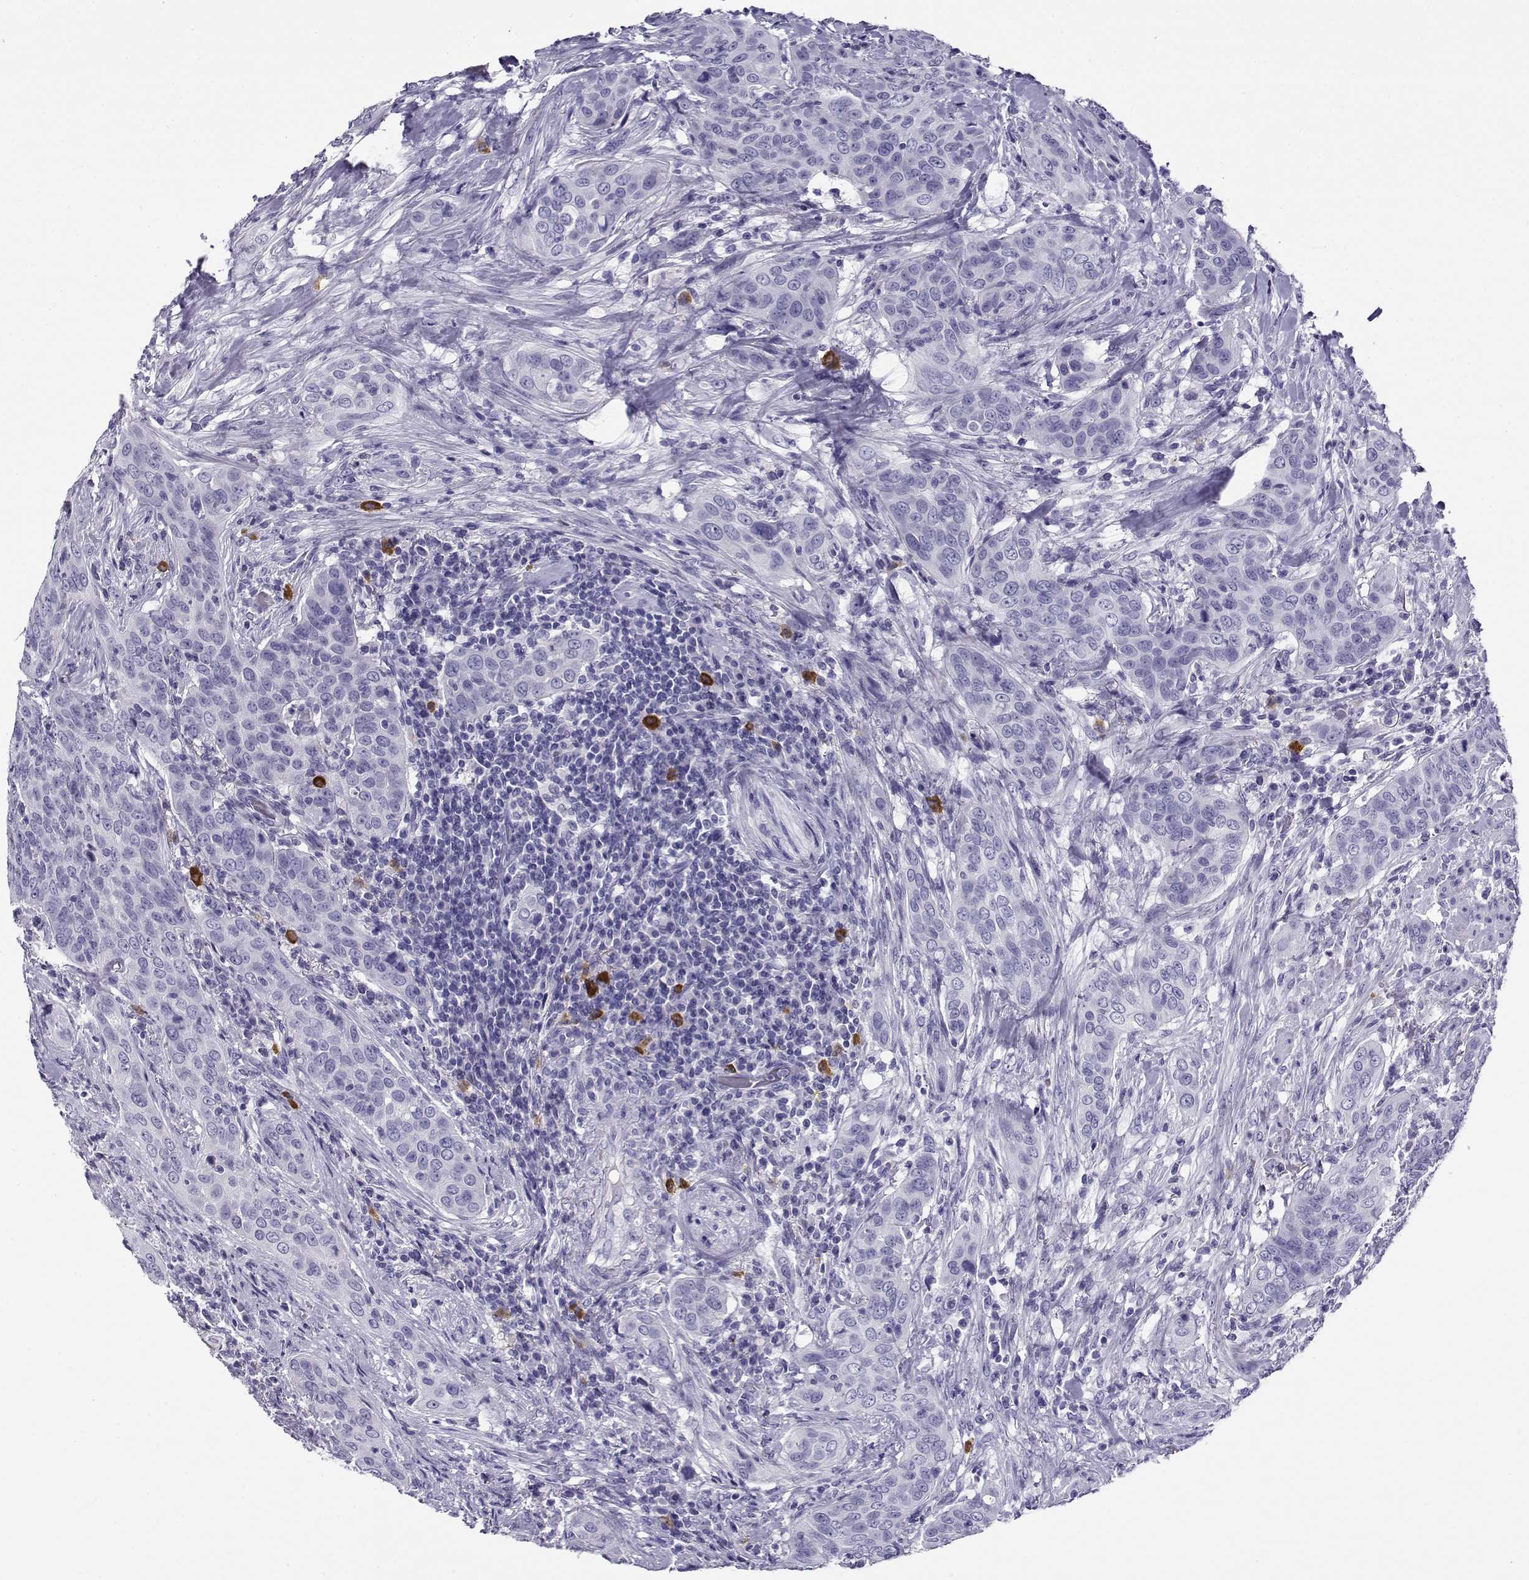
{"staining": {"intensity": "negative", "quantity": "none", "location": "none"}, "tissue": "urothelial cancer", "cell_type": "Tumor cells", "image_type": "cancer", "snomed": [{"axis": "morphology", "description": "Urothelial carcinoma, High grade"}, {"axis": "topography", "description": "Urinary bladder"}], "caption": "A micrograph of urothelial cancer stained for a protein demonstrates no brown staining in tumor cells. The staining was performed using DAB to visualize the protein expression in brown, while the nuclei were stained in blue with hematoxylin (Magnification: 20x).", "gene": "CABS1", "patient": {"sex": "male", "age": 82}}